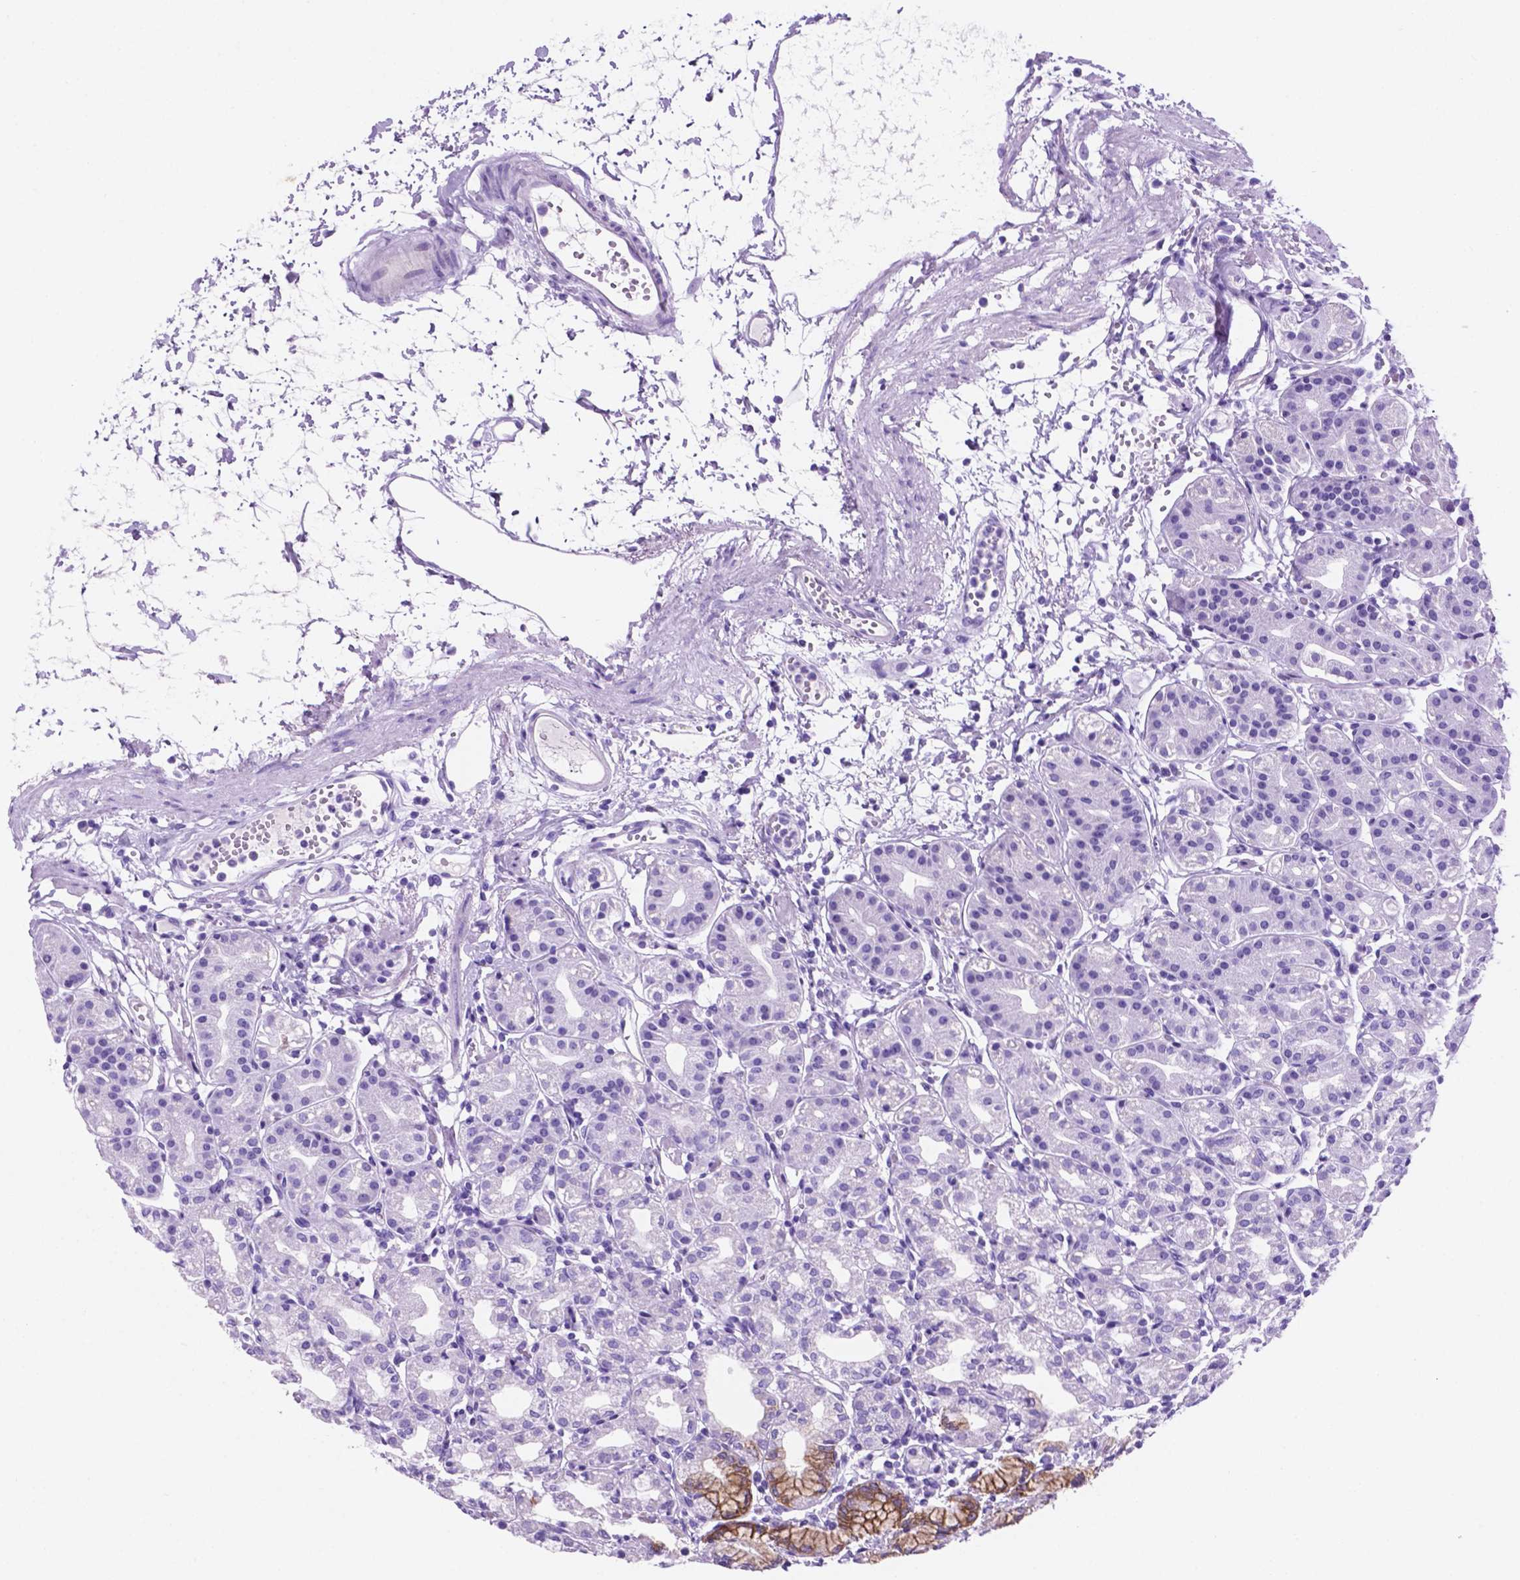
{"staining": {"intensity": "strong", "quantity": "25%-75%", "location": "cytoplasmic/membranous,nuclear"}, "tissue": "stomach", "cell_type": "Glandular cells", "image_type": "normal", "snomed": [{"axis": "morphology", "description": "Normal tissue, NOS"}, {"axis": "topography", "description": "Skeletal muscle"}, {"axis": "topography", "description": "Stomach"}], "caption": "Stomach stained for a protein (brown) reveals strong cytoplasmic/membranous,nuclear positive staining in about 25%-75% of glandular cells.", "gene": "C17orf107", "patient": {"sex": "female", "age": 57}}